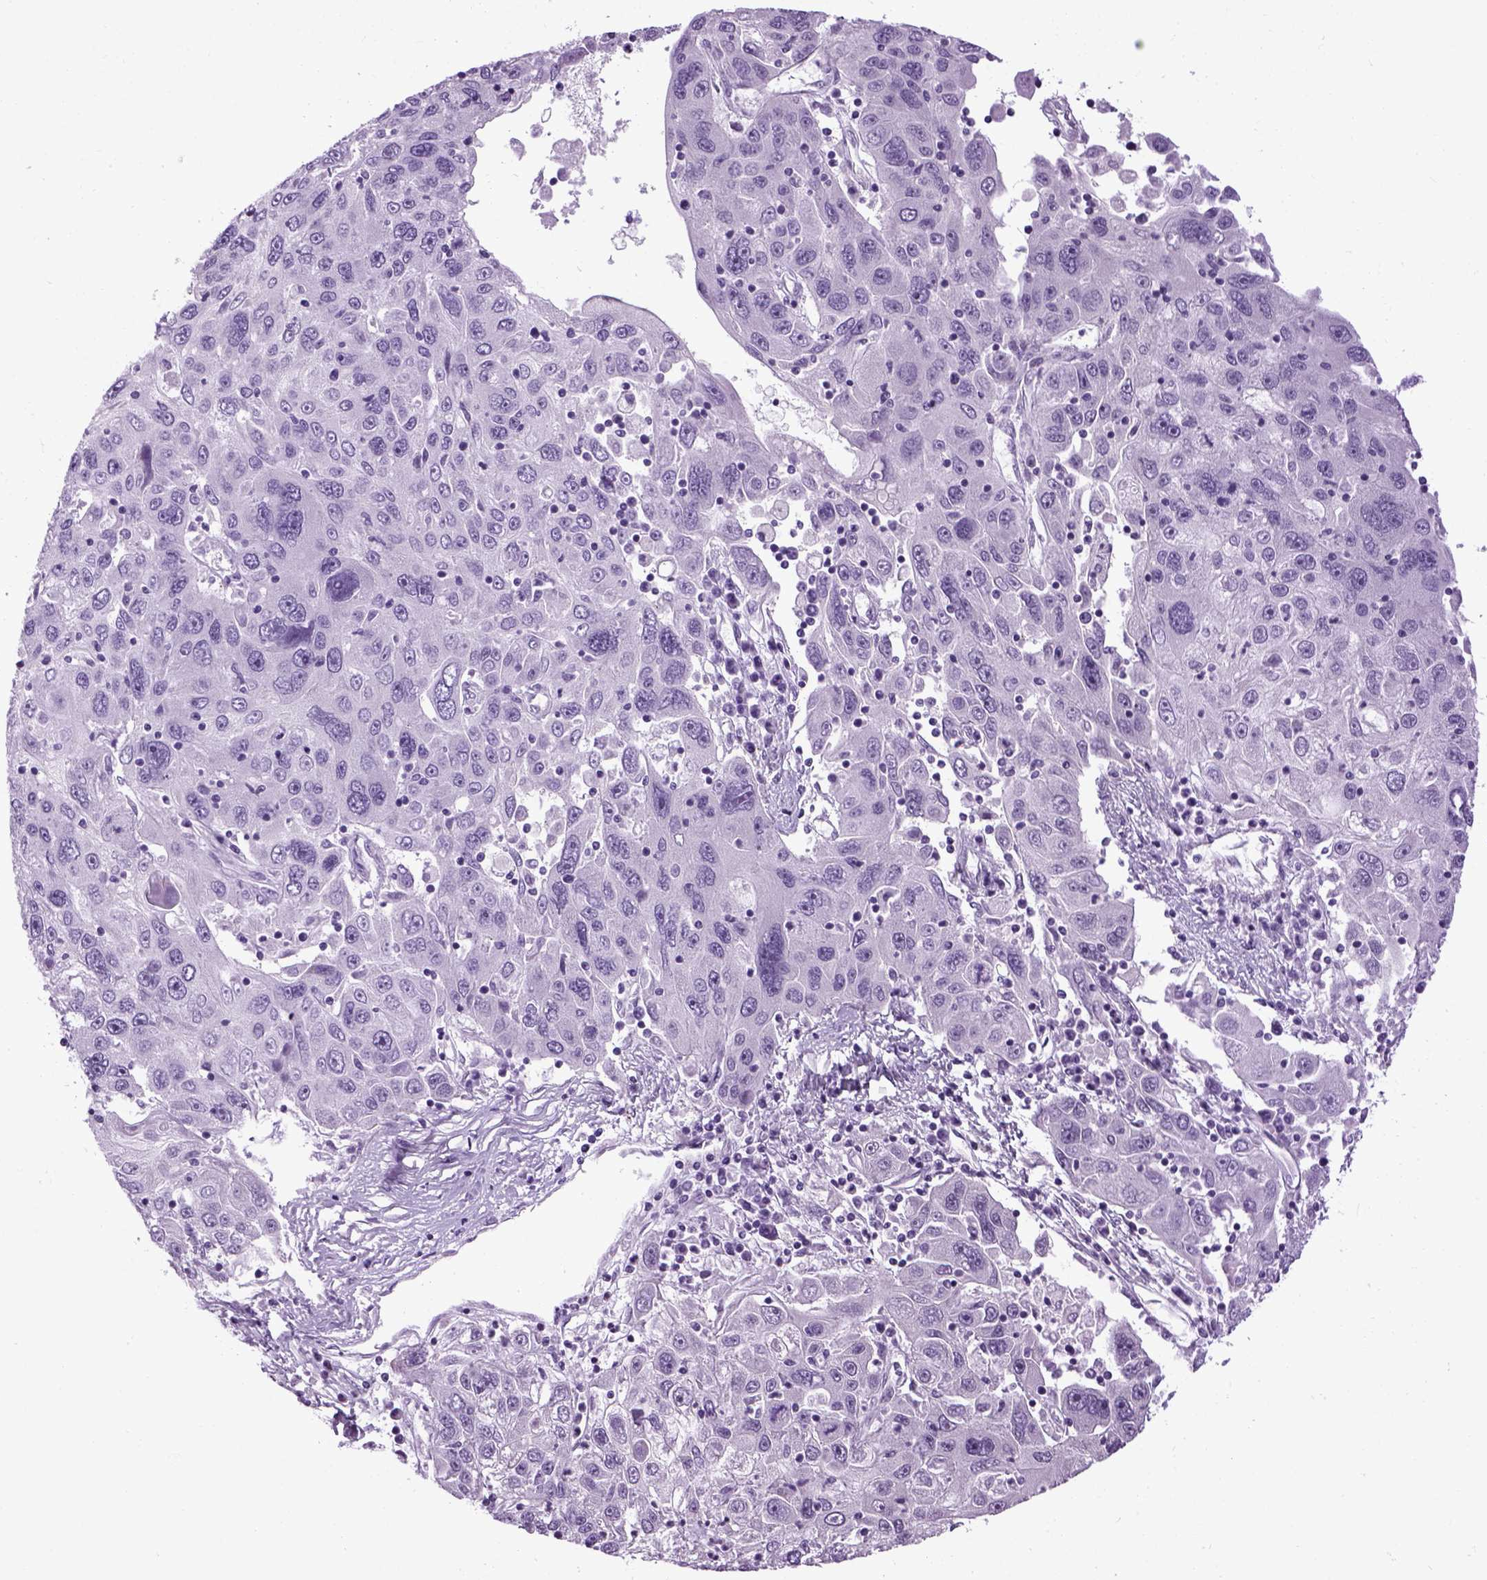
{"staining": {"intensity": "negative", "quantity": "none", "location": "none"}, "tissue": "stomach cancer", "cell_type": "Tumor cells", "image_type": "cancer", "snomed": [{"axis": "morphology", "description": "Adenocarcinoma, NOS"}, {"axis": "topography", "description": "Stomach"}], "caption": "A micrograph of human stomach adenocarcinoma is negative for staining in tumor cells.", "gene": "HMCN2", "patient": {"sex": "male", "age": 56}}